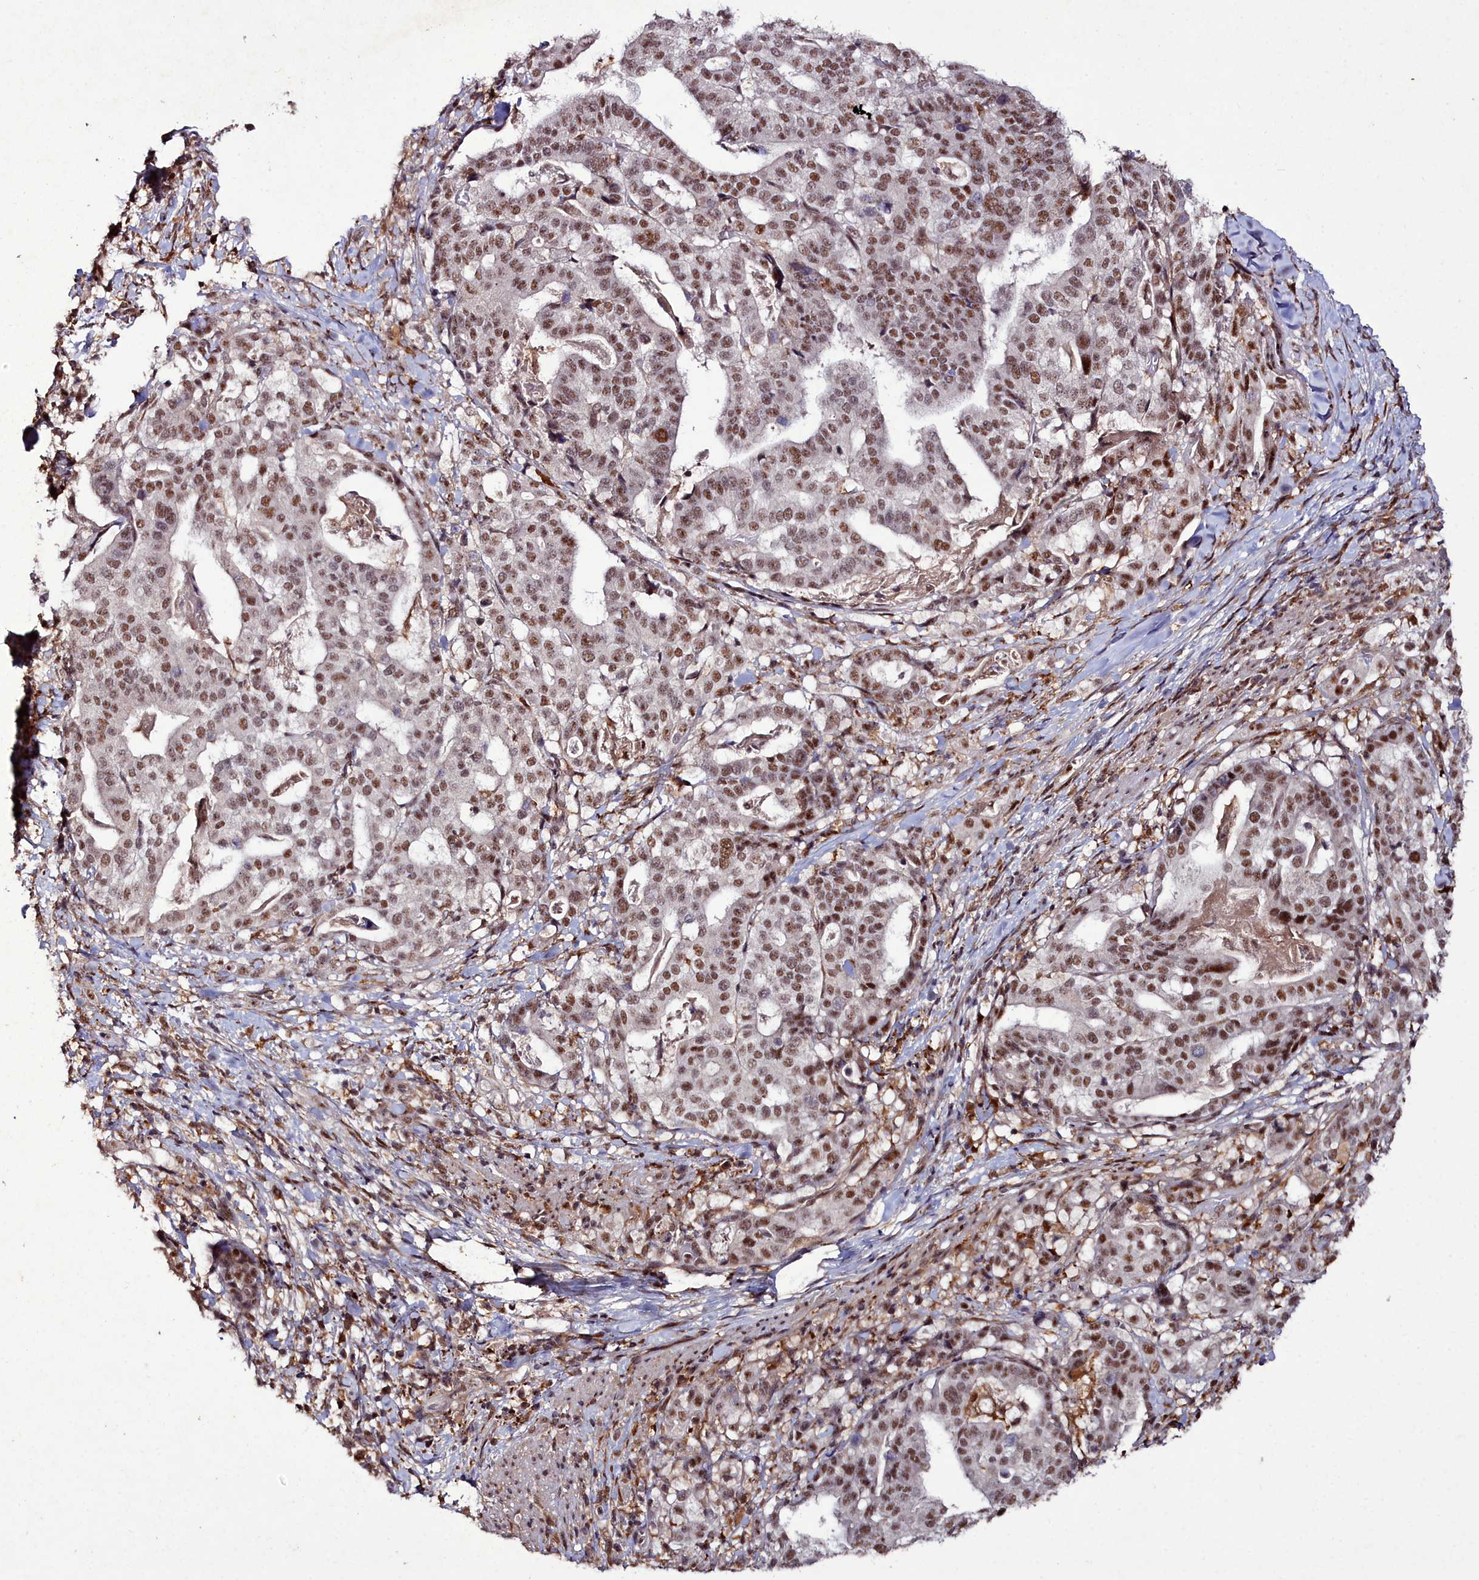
{"staining": {"intensity": "moderate", "quantity": ">75%", "location": "nuclear"}, "tissue": "stomach cancer", "cell_type": "Tumor cells", "image_type": "cancer", "snomed": [{"axis": "morphology", "description": "Adenocarcinoma, NOS"}, {"axis": "topography", "description": "Stomach"}], "caption": "The image displays immunohistochemical staining of adenocarcinoma (stomach). There is moderate nuclear positivity is seen in approximately >75% of tumor cells.", "gene": "CXXC1", "patient": {"sex": "male", "age": 48}}